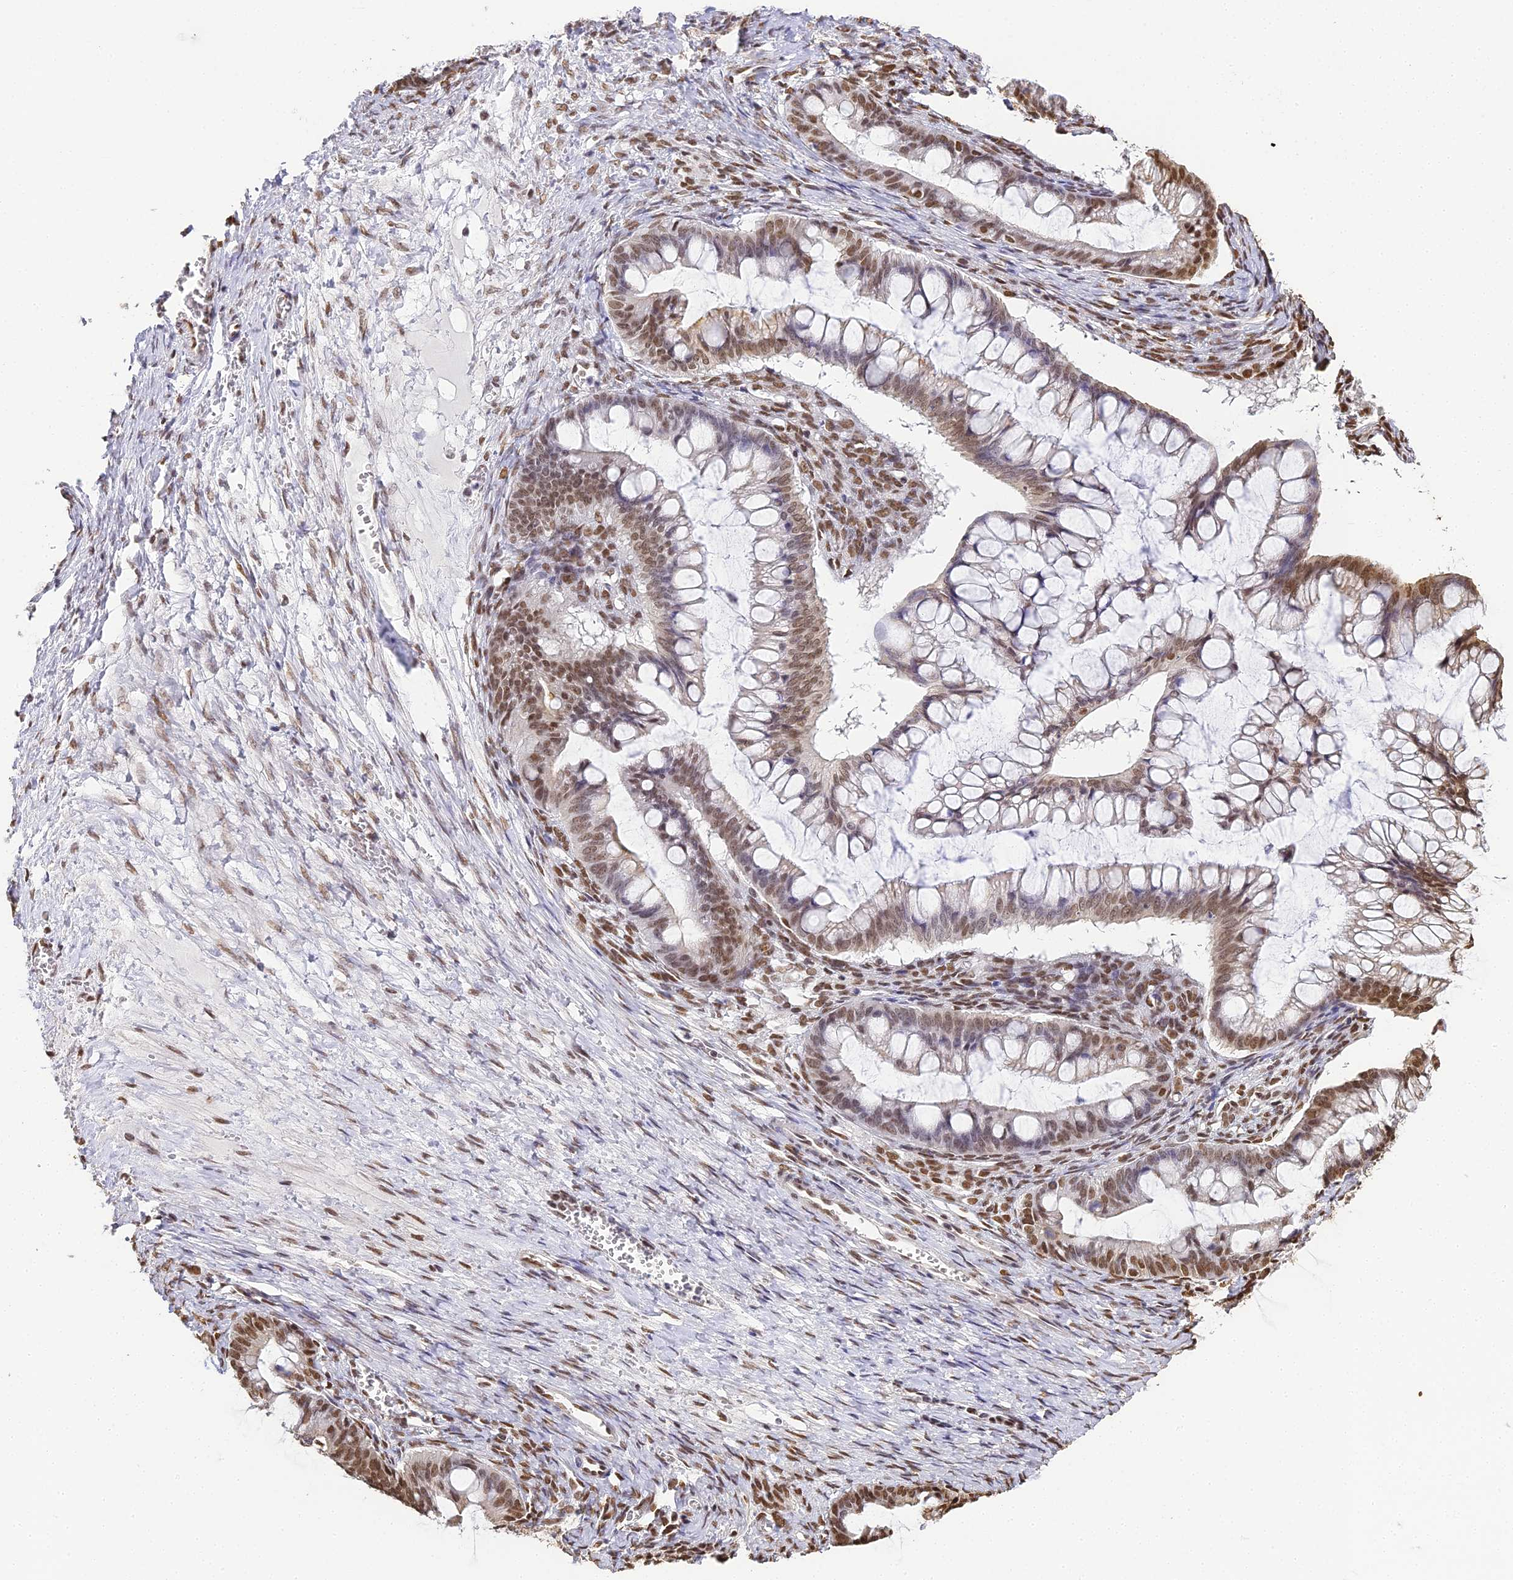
{"staining": {"intensity": "moderate", "quantity": "25%-75%", "location": "nuclear"}, "tissue": "ovarian cancer", "cell_type": "Tumor cells", "image_type": "cancer", "snomed": [{"axis": "morphology", "description": "Cystadenocarcinoma, mucinous, NOS"}, {"axis": "topography", "description": "Ovary"}], "caption": "The image demonstrates a brown stain indicating the presence of a protein in the nuclear of tumor cells in mucinous cystadenocarcinoma (ovarian).", "gene": "HNRNPA1", "patient": {"sex": "female", "age": 73}}